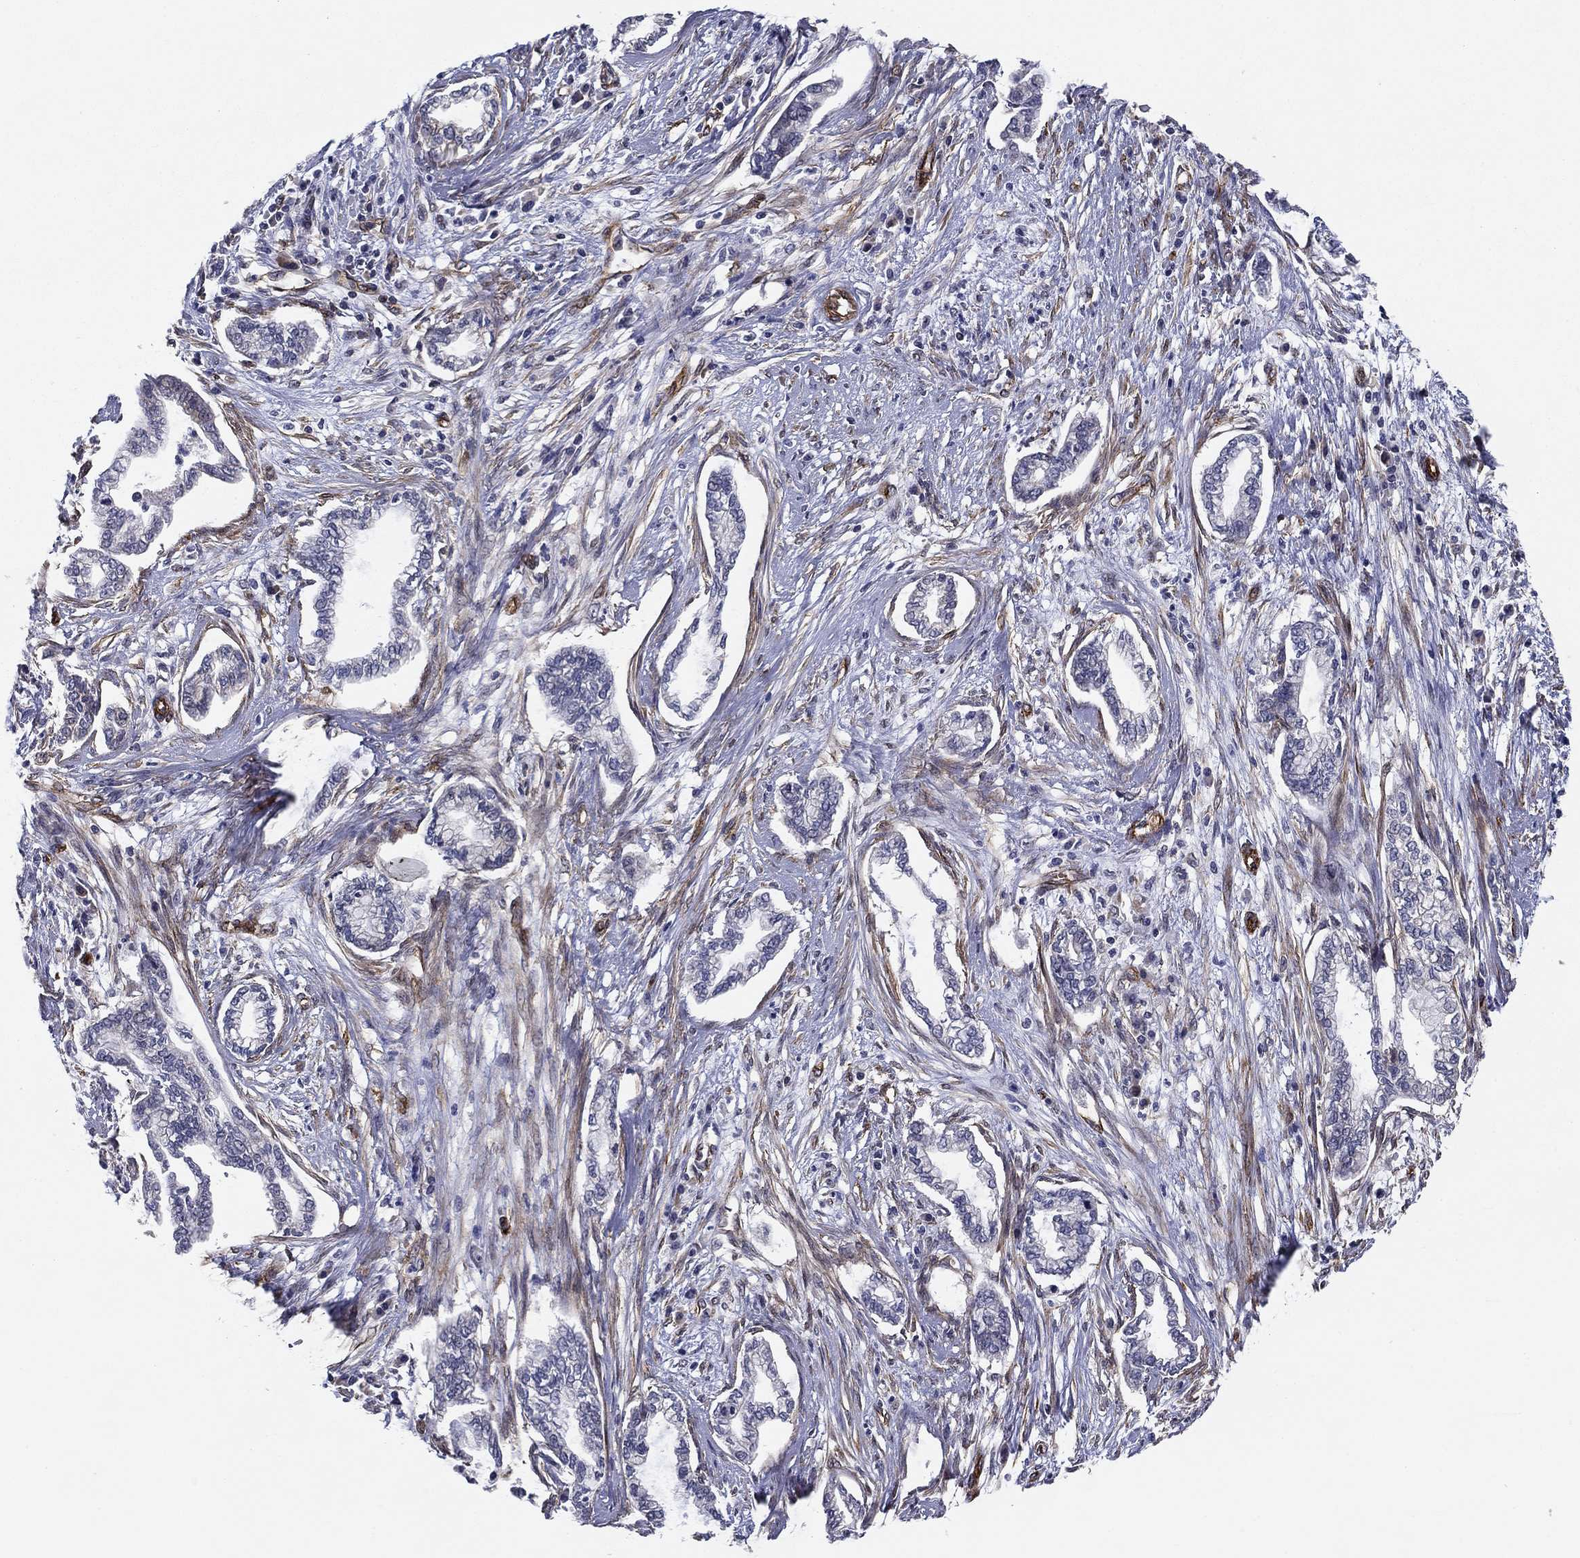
{"staining": {"intensity": "negative", "quantity": "none", "location": "none"}, "tissue": "cervical cancer", "cell_type": "Tumor cells", "image_type": "cancer", "snomed": [{"axis": "morphology", "description": "Adenocarcinoma, NOS"}, {"axis": "topography", "description": "Cervix"}], "caption": "Image shows no significant protein expression in tumor cells of cervical adenocarcinoma.", "gene": "SYNC", "patient": {"sex": "female", "age": 62}}